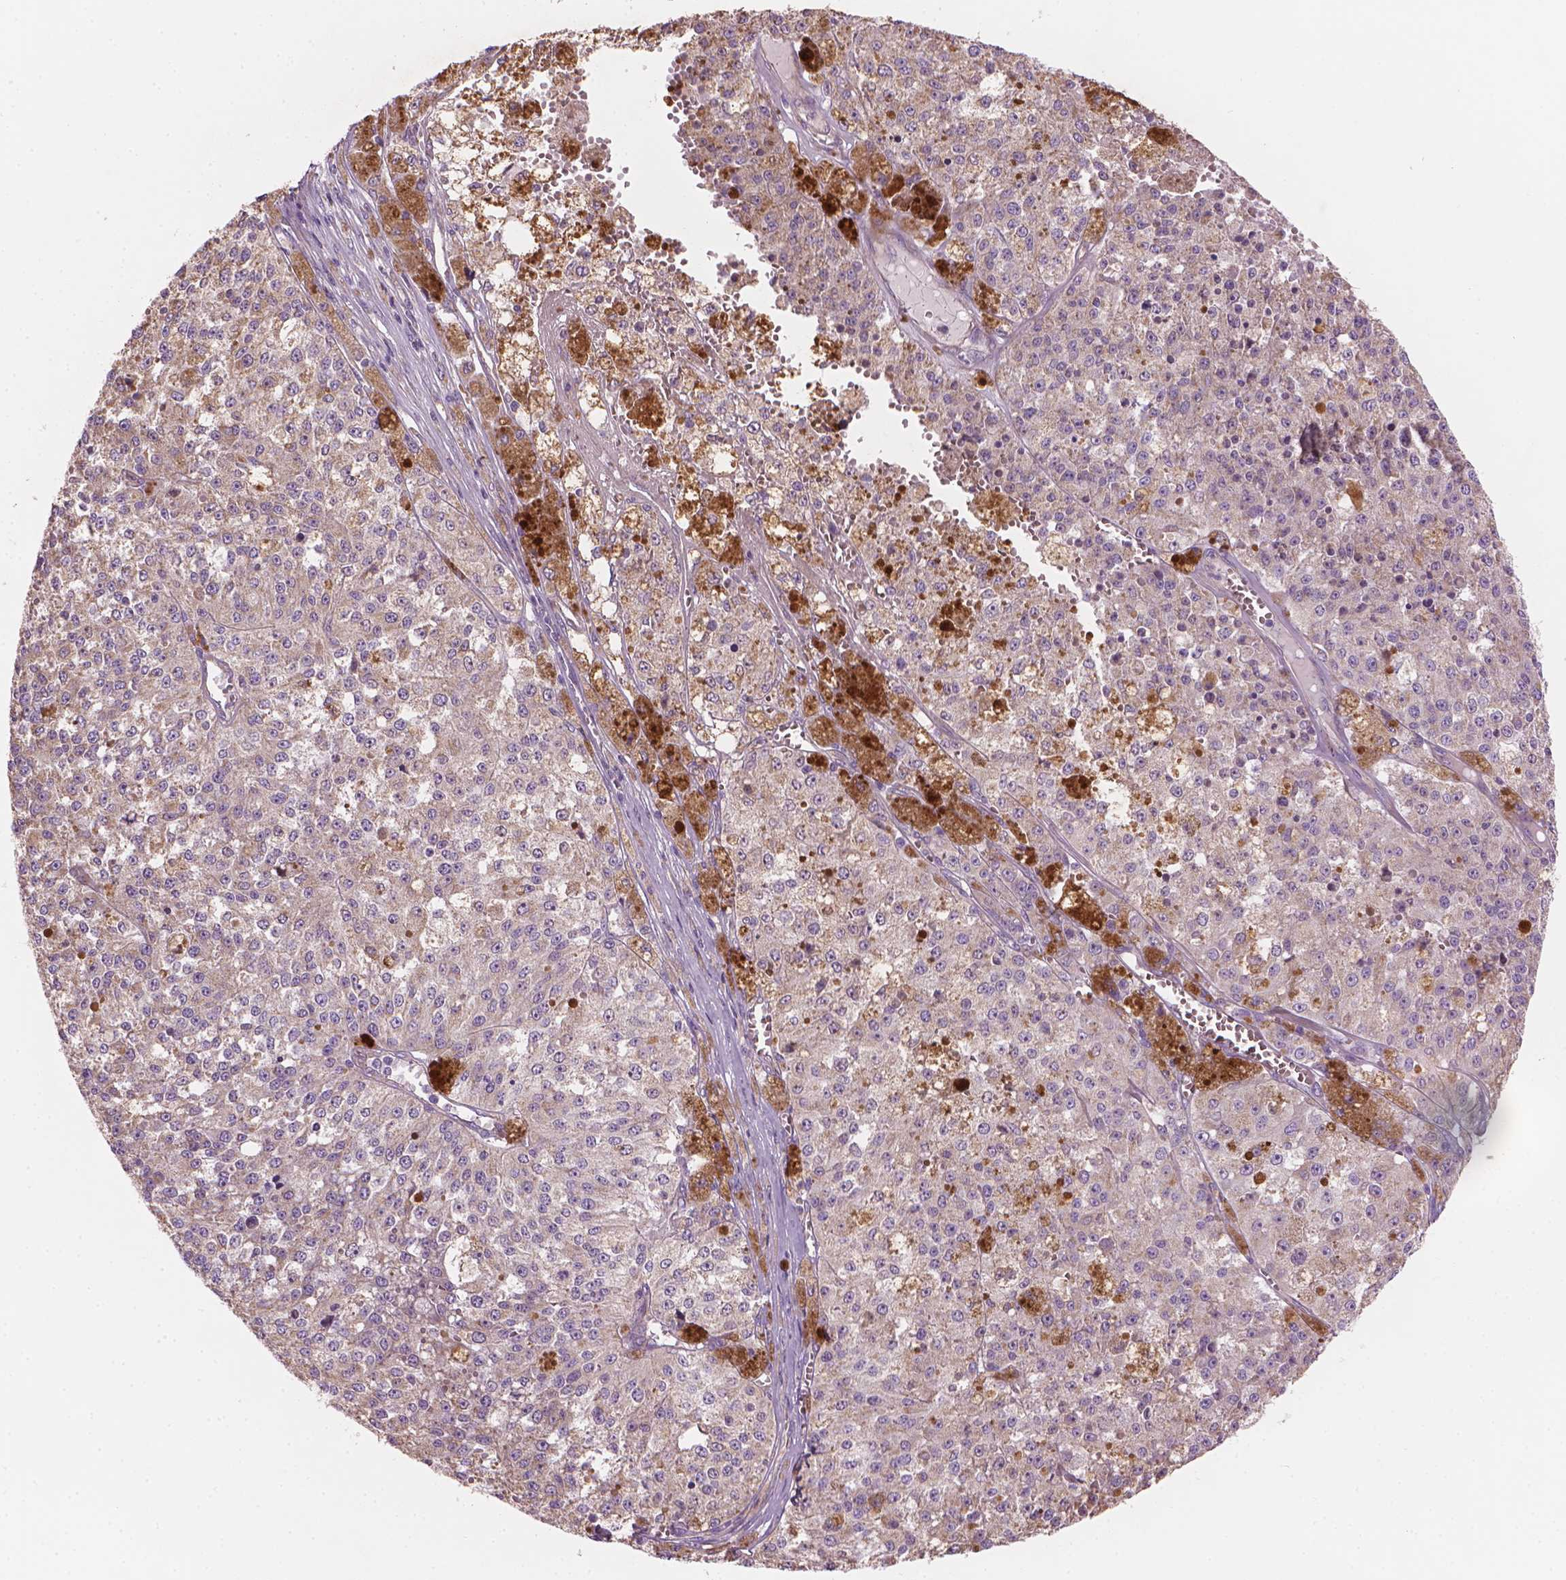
{"staining": {"intensity": "negative", "quantity": "none", "location": "none"}, "tissue": "melanoma", "cell_type": "Tumor cells", "image_type": "cancer", "snomed": [{"axis": "morphology", "description": "Malignant melanoma, Metastatic site"}, {"axis": "topography", "description": "Lymph node"}], "caption": "Malignant melanoma (metastatic site) was stained to show a protein in brown. There is no significant positivity in tumor cells.", "gene": "TTC29", "patient": {"sex": "female", "age": 64}}